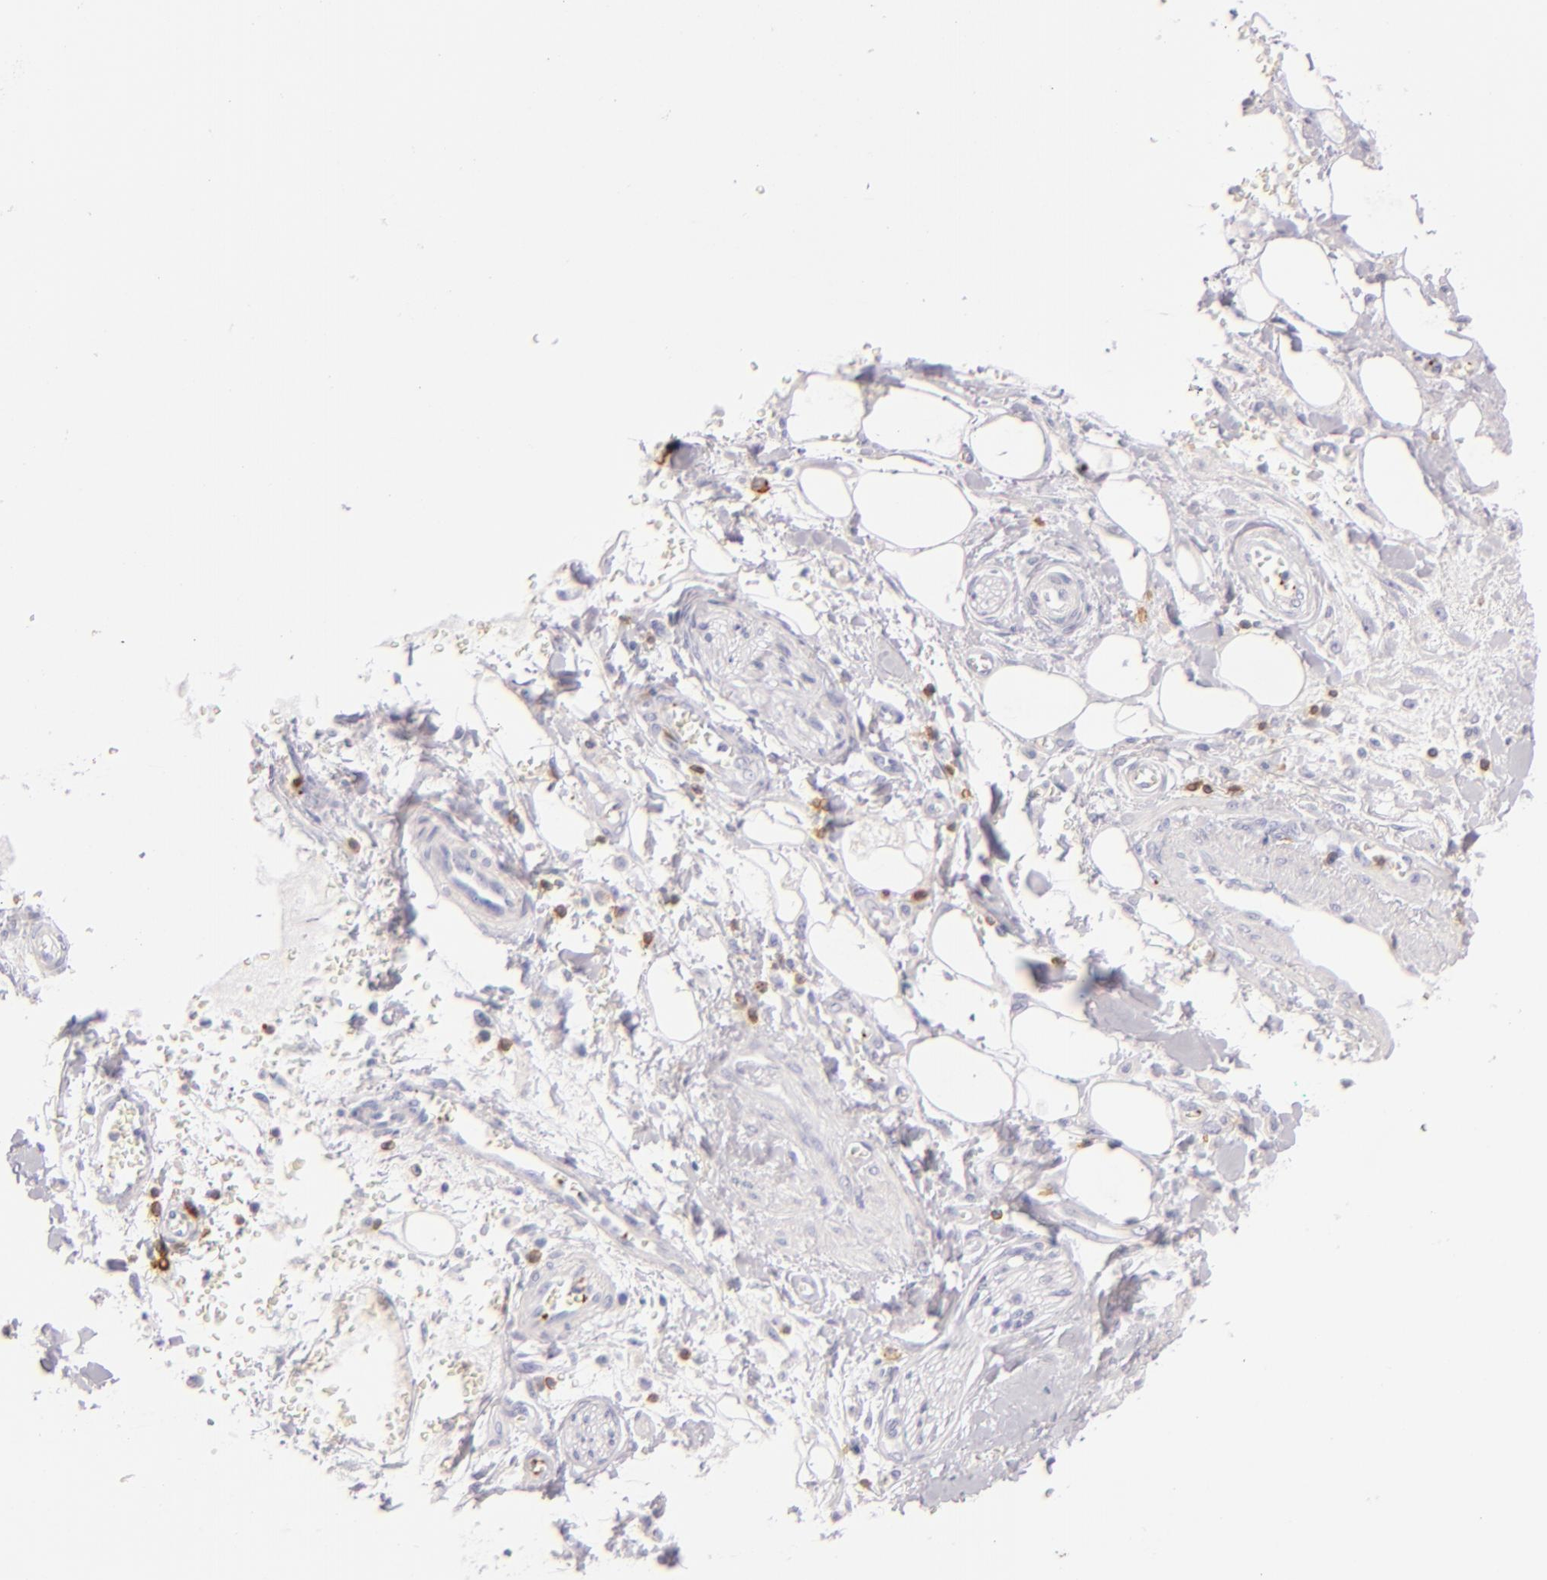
{"staining": {"intensity": "negative", "quantity": "none", "location": "none"}, "tissue": "pancreatic cancer", "cell_type": "Tumor cells", "image_type": "cancer", "snomed": [{"axis": "morphology", "description": "Adenocarcinoma, NOS"}, {"axis": "topography", "description": "Pancreas"}], "caption": "The micrograph demonstrates no staining of tumor cells in pancreatic cancer.", "gene": "LAT", "patient": {"sex": "male", "age": 69}}